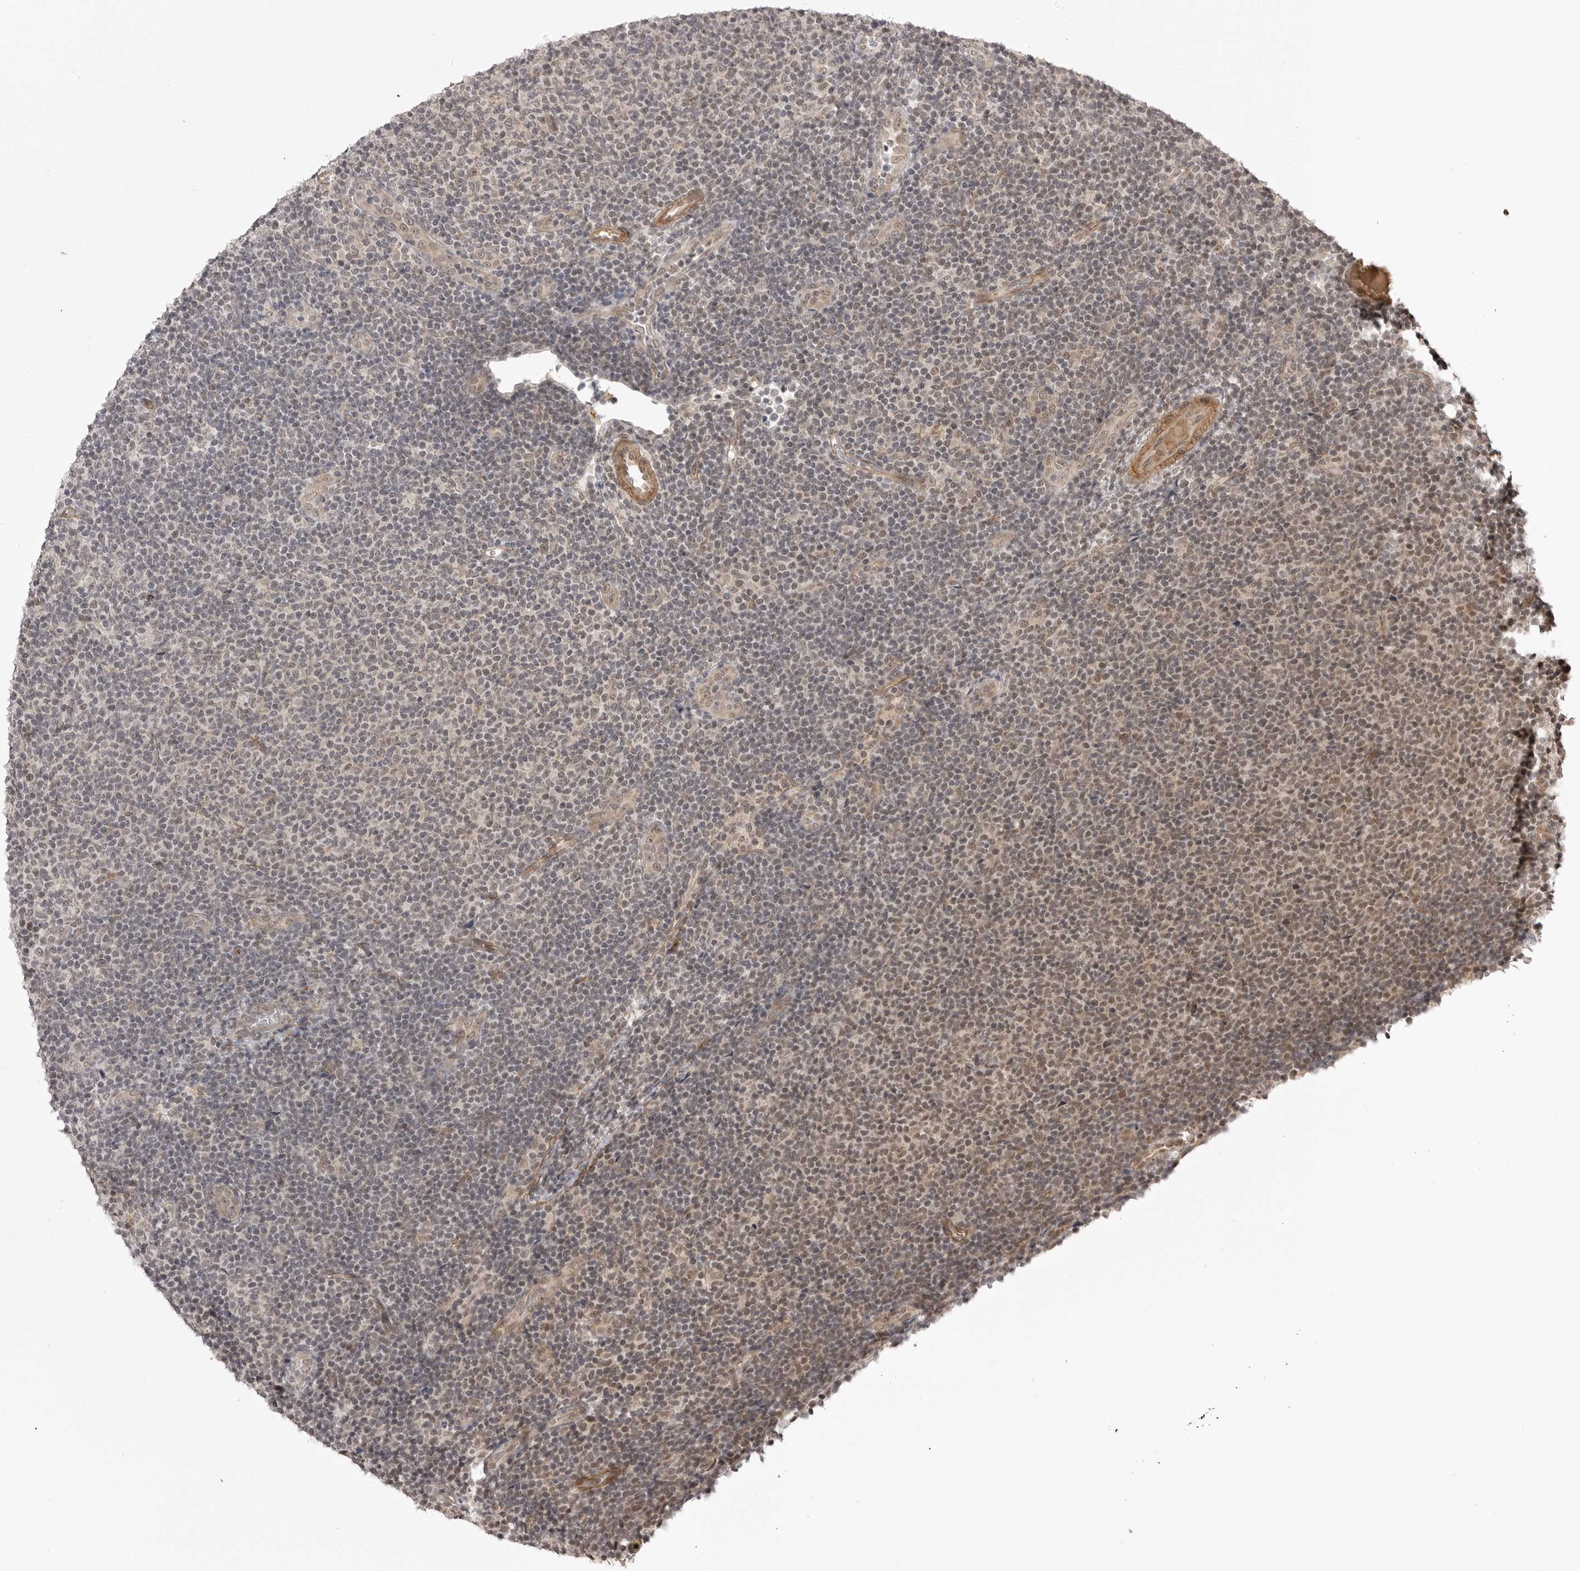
{"staining": {"intensity": "weak", "quantity": "25%-75%", "location": "nuclear"}, "tissue": "lymphoma", "cell_type": "Tumor cells", "image_type": "cancer", "snomed": [{"axis": "morphology", "description": "Malignant lymphoma, non-Hodgkin's type, Low grade"}, {"axis": "topography", "description": "Lymph node"}], "caption": "Human lymphoma stained with a protein marker reveals weak staining in tumor cells.", "gene": "SORBS1", "patient": {"sex": "male", "age": 66}}